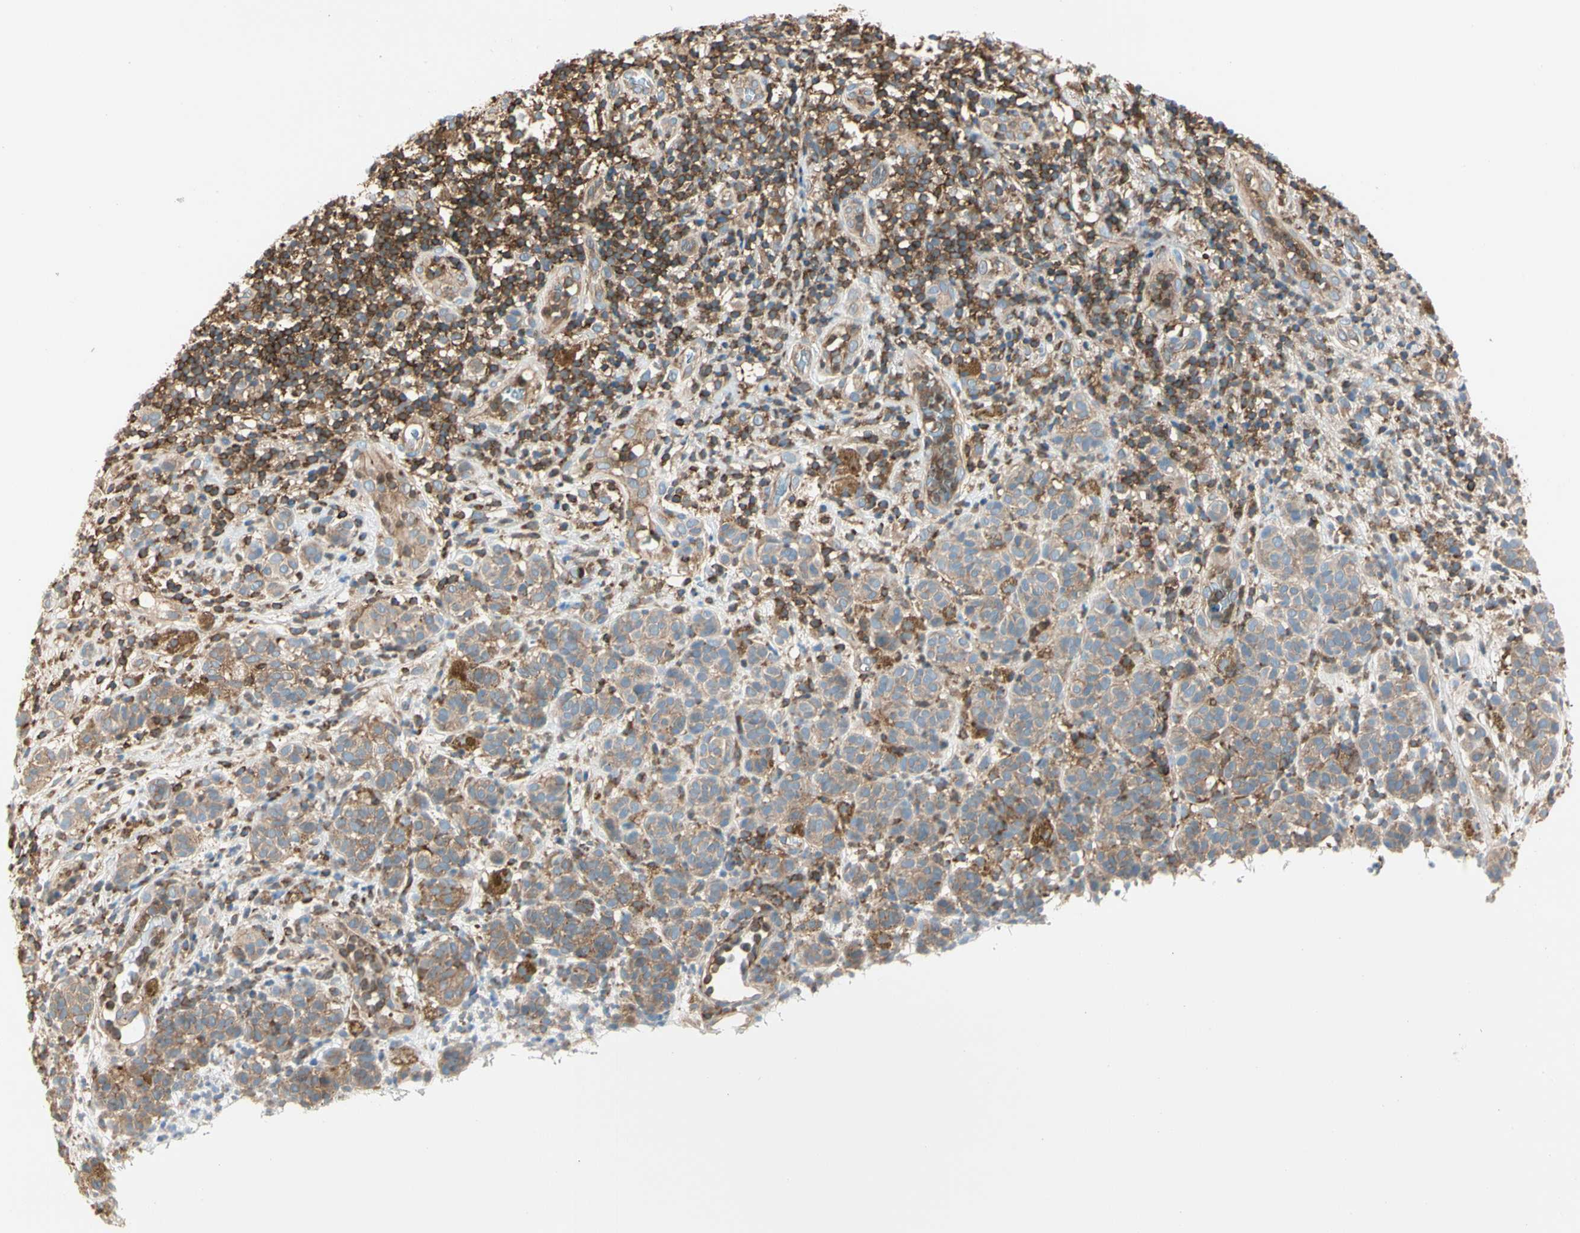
{"staining": {"intensity": "weak", "quantity": ">75%", "location": "cytoplasmic/membranous"}, "tissue": "melanoma", "cell_type": "Tumor cells", "image_type": "cancer", "snomed": [{"axis": "morphology", "description": "Malignant melanoma, NOS"}, {"axis": "topography", "description": "Skin"}], "caption": "Immunohistochemistry (IHC) staining of malignant melanoma, which displays low levels of weak cytoplasmic/membranous staining in approximately >75% of tumor cells indicating weak cytoplasmic/membranous protein staining. The staining was performed using DAB (brown) for protein detection and nuclei were counterstained in hematoxylin (blue).", "gene": "CAPZA2", "patient": {"sex": "male", "age": 64}}